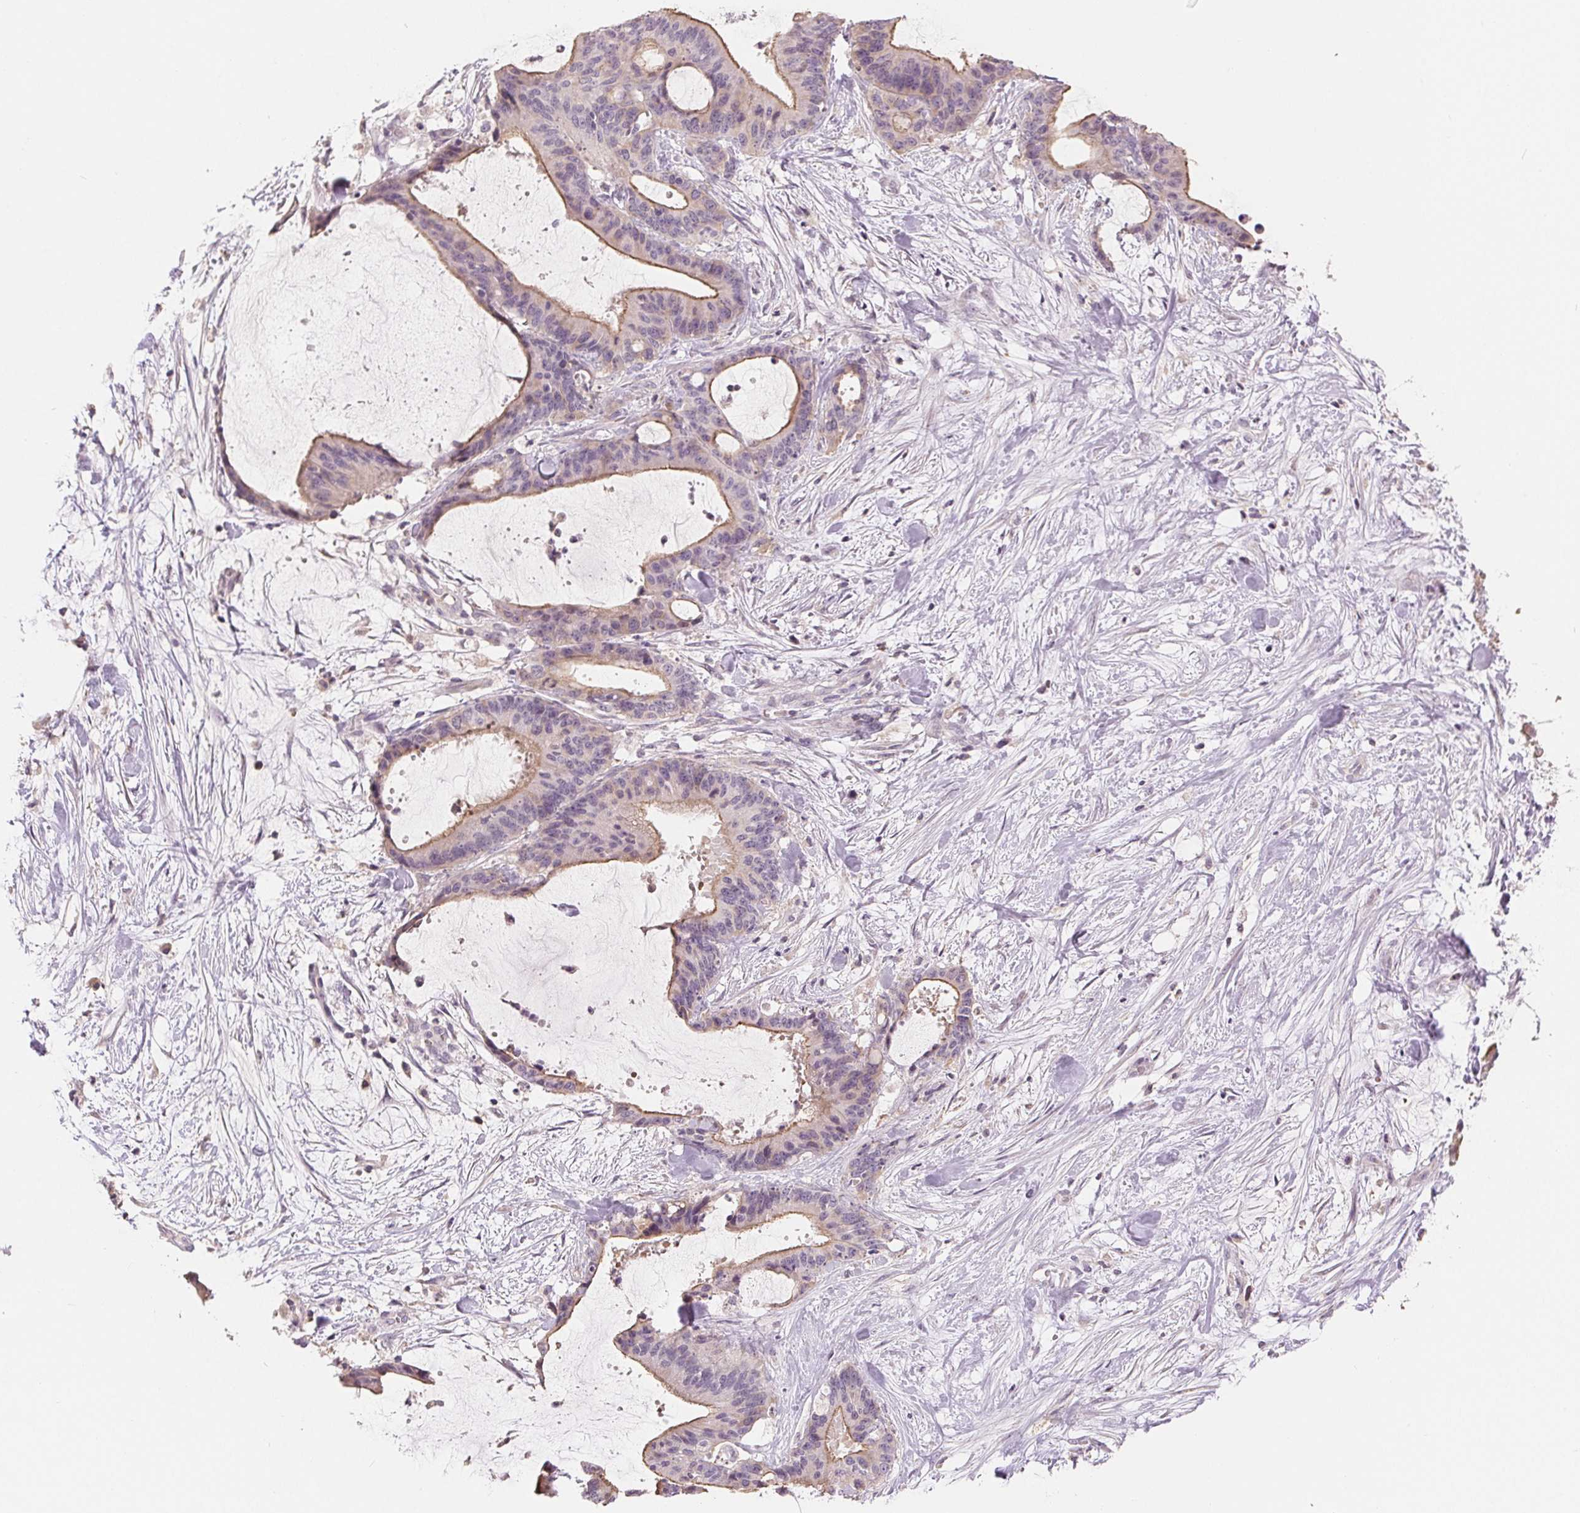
{"staining": {"intensity": "moderate", "quantity": "25%-75%", "location": "cytoplasmic/membranous"}, "tissue": "liver cancer", "cell_type": "Tumor cells", "image_type": "cancer", "snomed": [{"axis": "morphology", "description": "Cholangiocarcinoma"}, {"axis": "topography", "description": "Liver"}], "caption": "IHC histopathology image of neoplastic tissue: human liver cancer stained using IHC exhibits medium levels of moderate protein expression localized specifically in the cytoplasmic/membranous of tumor cells, appearing as a cytoplasmic/membranous brown color.", "gene": "AQP8", "patient": {"sex": "female", "age": 73}}